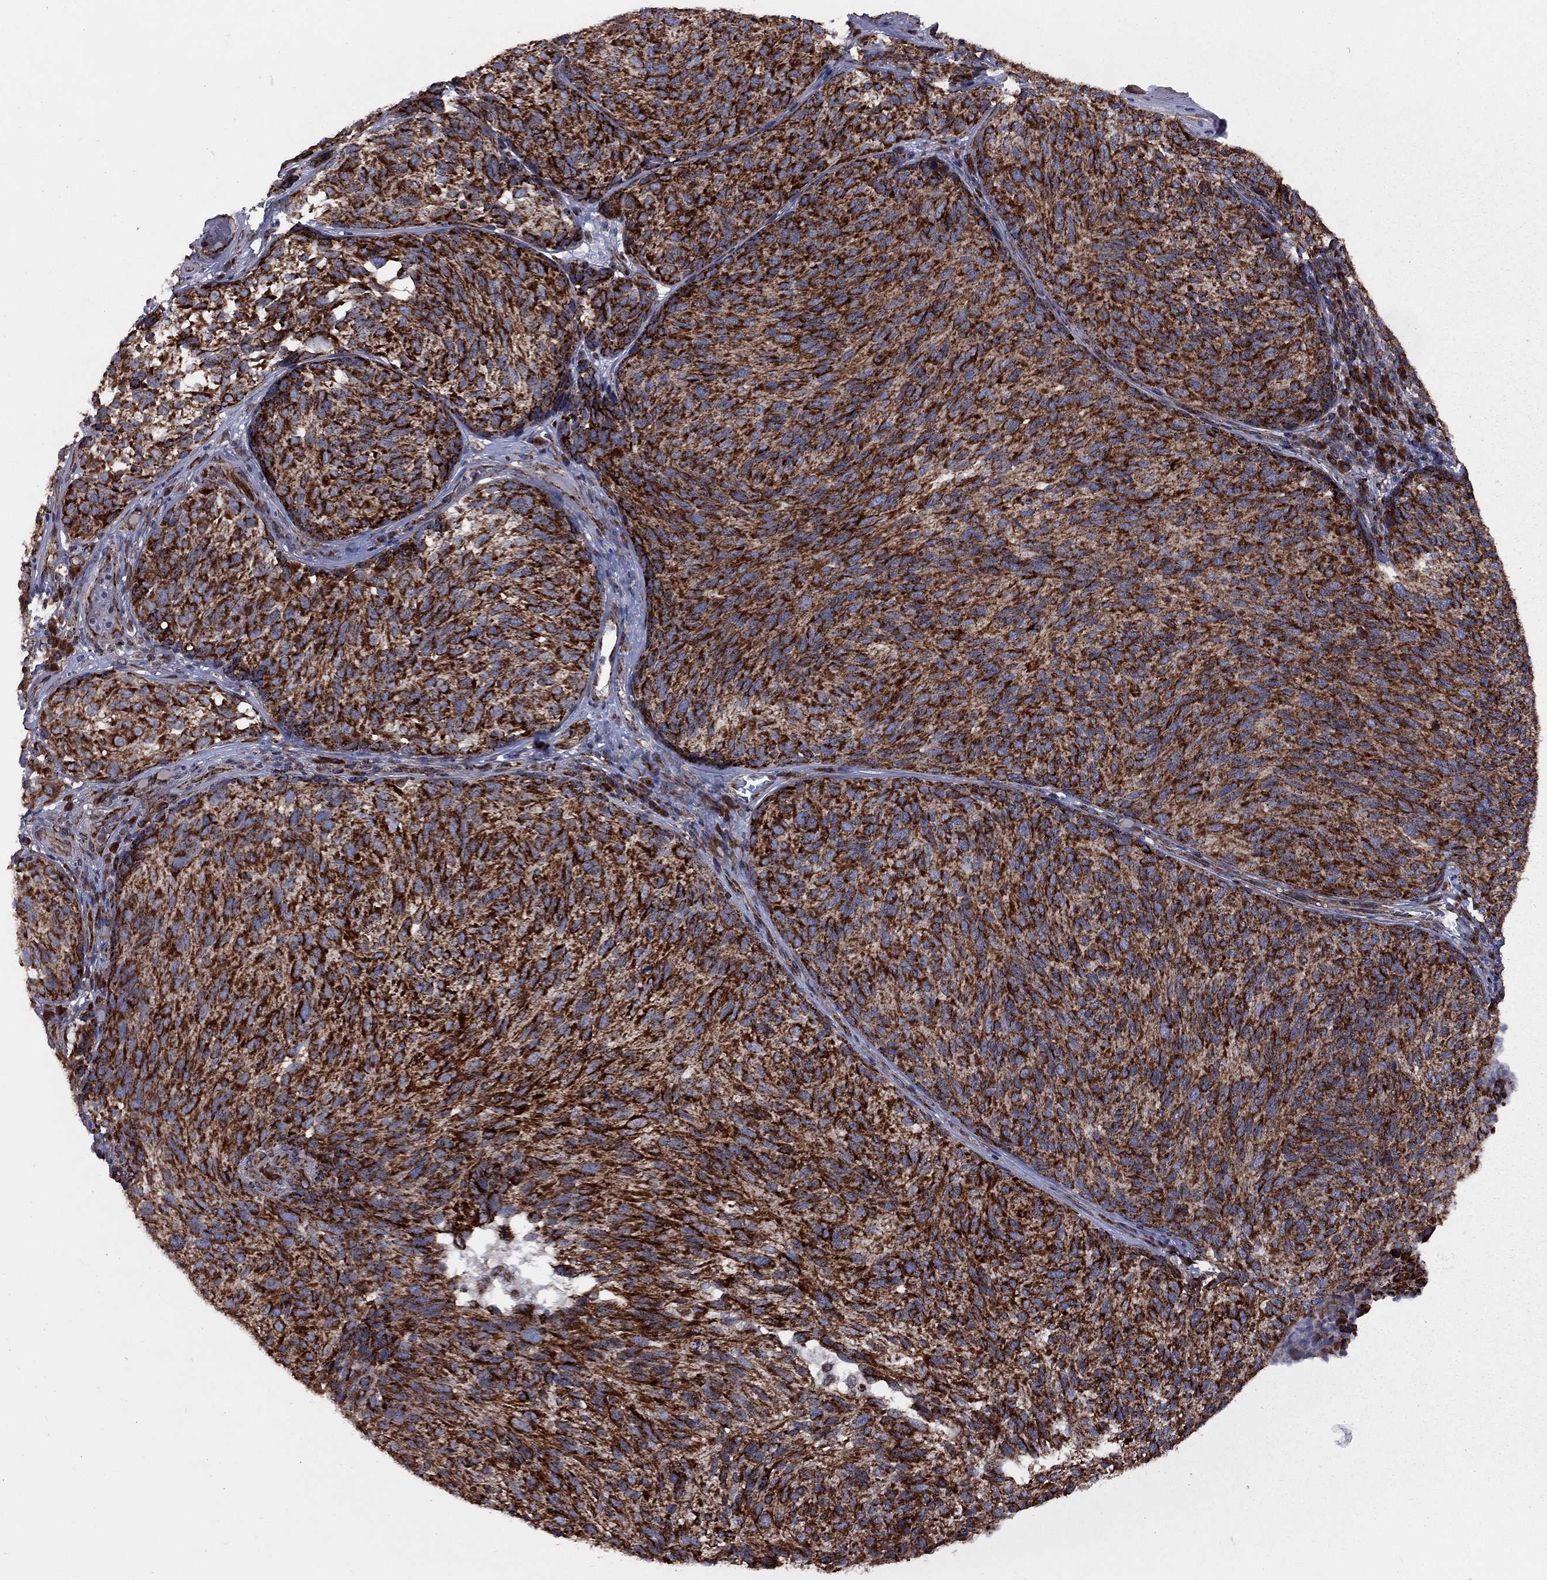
{"staining": {"intensity": "strong", "quantity": ">75%", "location": "cytoplasmic/membranous"}, "tissue": "melanoma", "cell_type": "Tumor cells", "image_type": "cancer", "snomed": [{"axis": "morphology", "description": "Malignant melanoma, NOS"}, {"axis": "topography", "description": "Skin"}], "caption": "About >75% of tumor cells in melanoma show strong cytoplasmic/membranous protein staining as visualized by brown immunohistochemical staining.", "gene": "CLPTM1", "patient": {"sex": "female", "age": 73}}